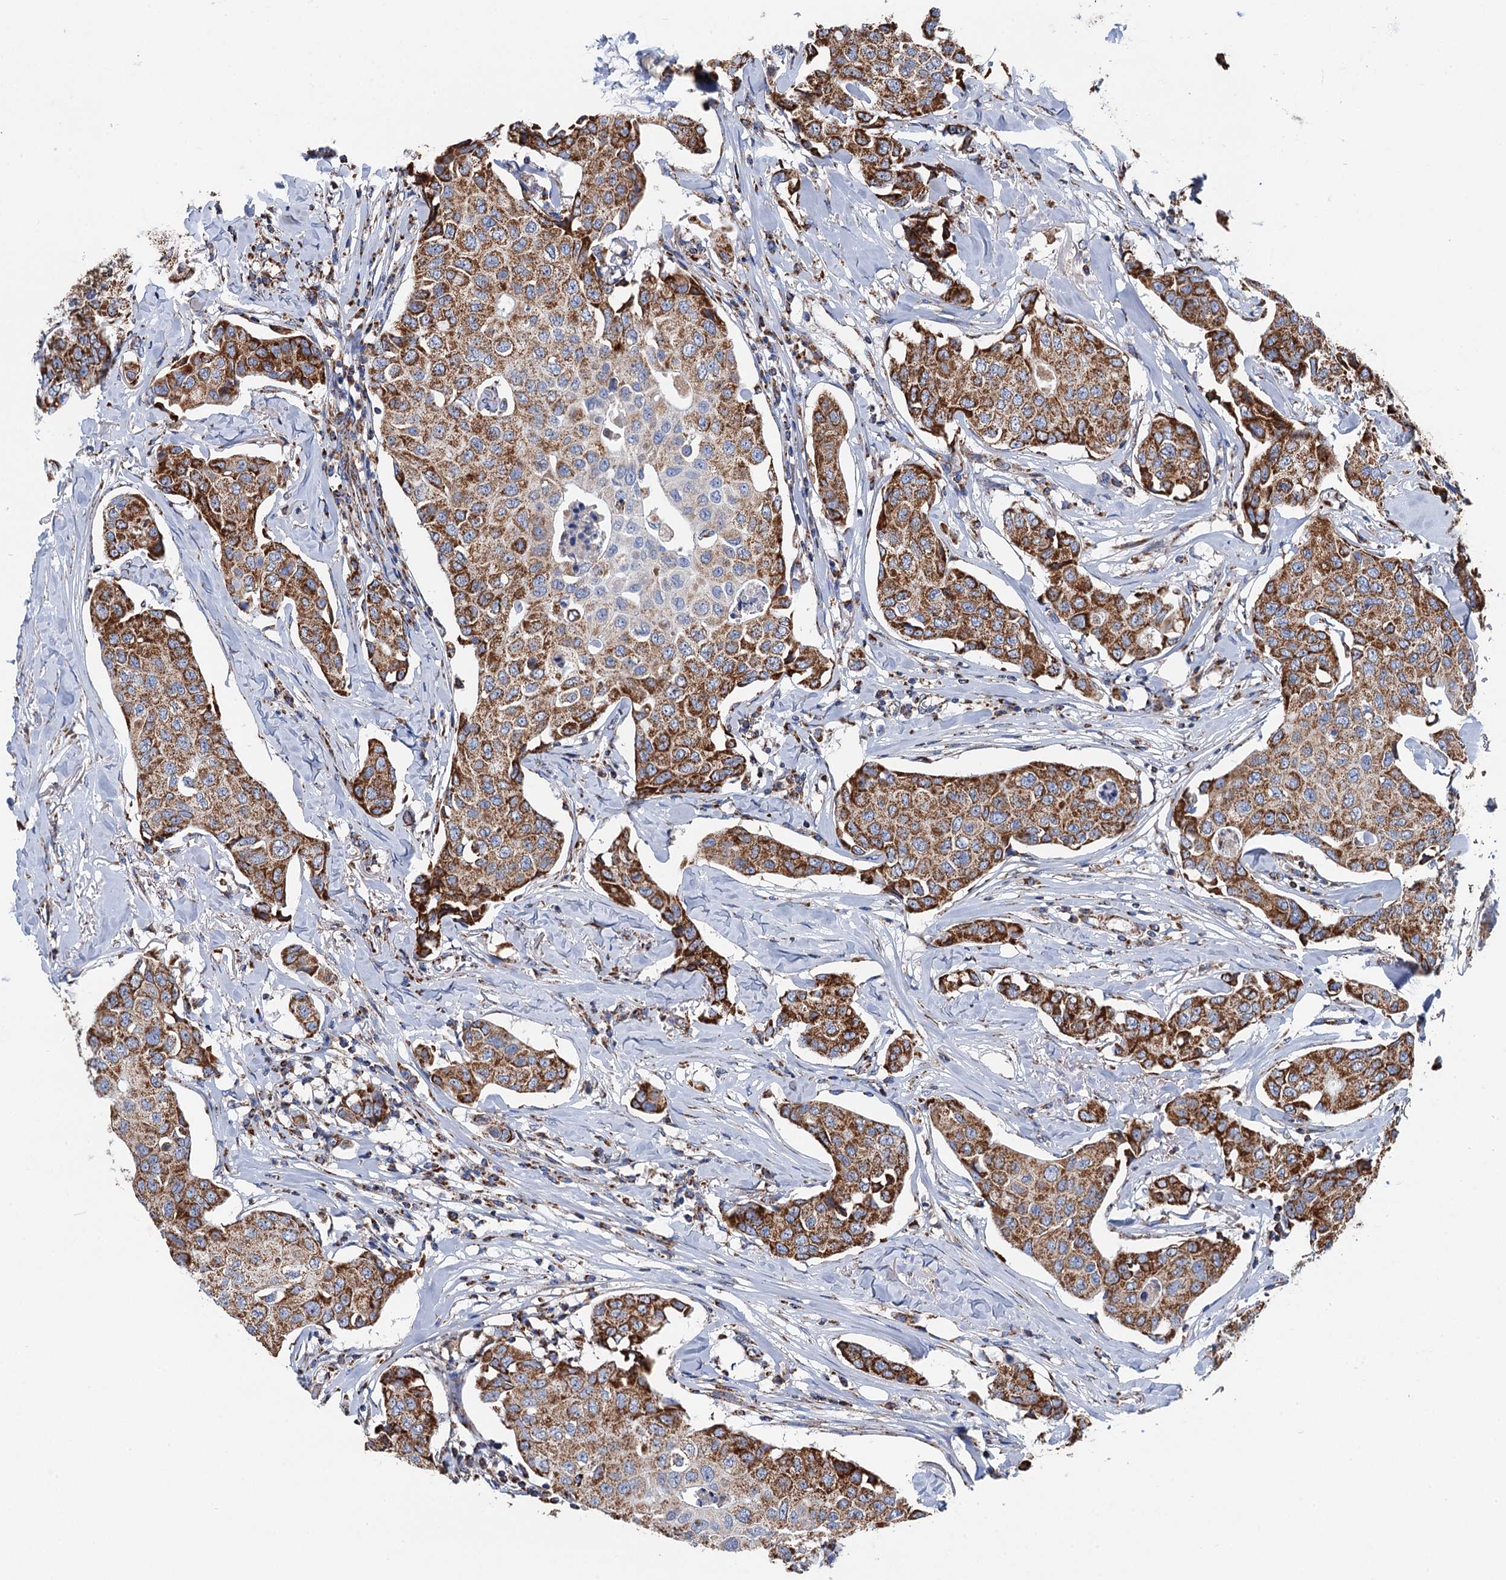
{"staining": {"intensity": "strong", "quantity": ">75%", "location": "cytoplasmic/membranous"}, "tissue": "breast cancer", "cell_type": "Tumor cells", "image_type": "cancer", "snomed": [{"axis": "morphology", "description": "Duct carcinoma"}, {"axis": "topography", "description": "Breast"}], "caption": "Human intraductal carcinoma (breast) stained with a protein marker displays strong staining in tumor cells.", "gene": "IVD", "patient": {"sex": "female", "age": 80}}